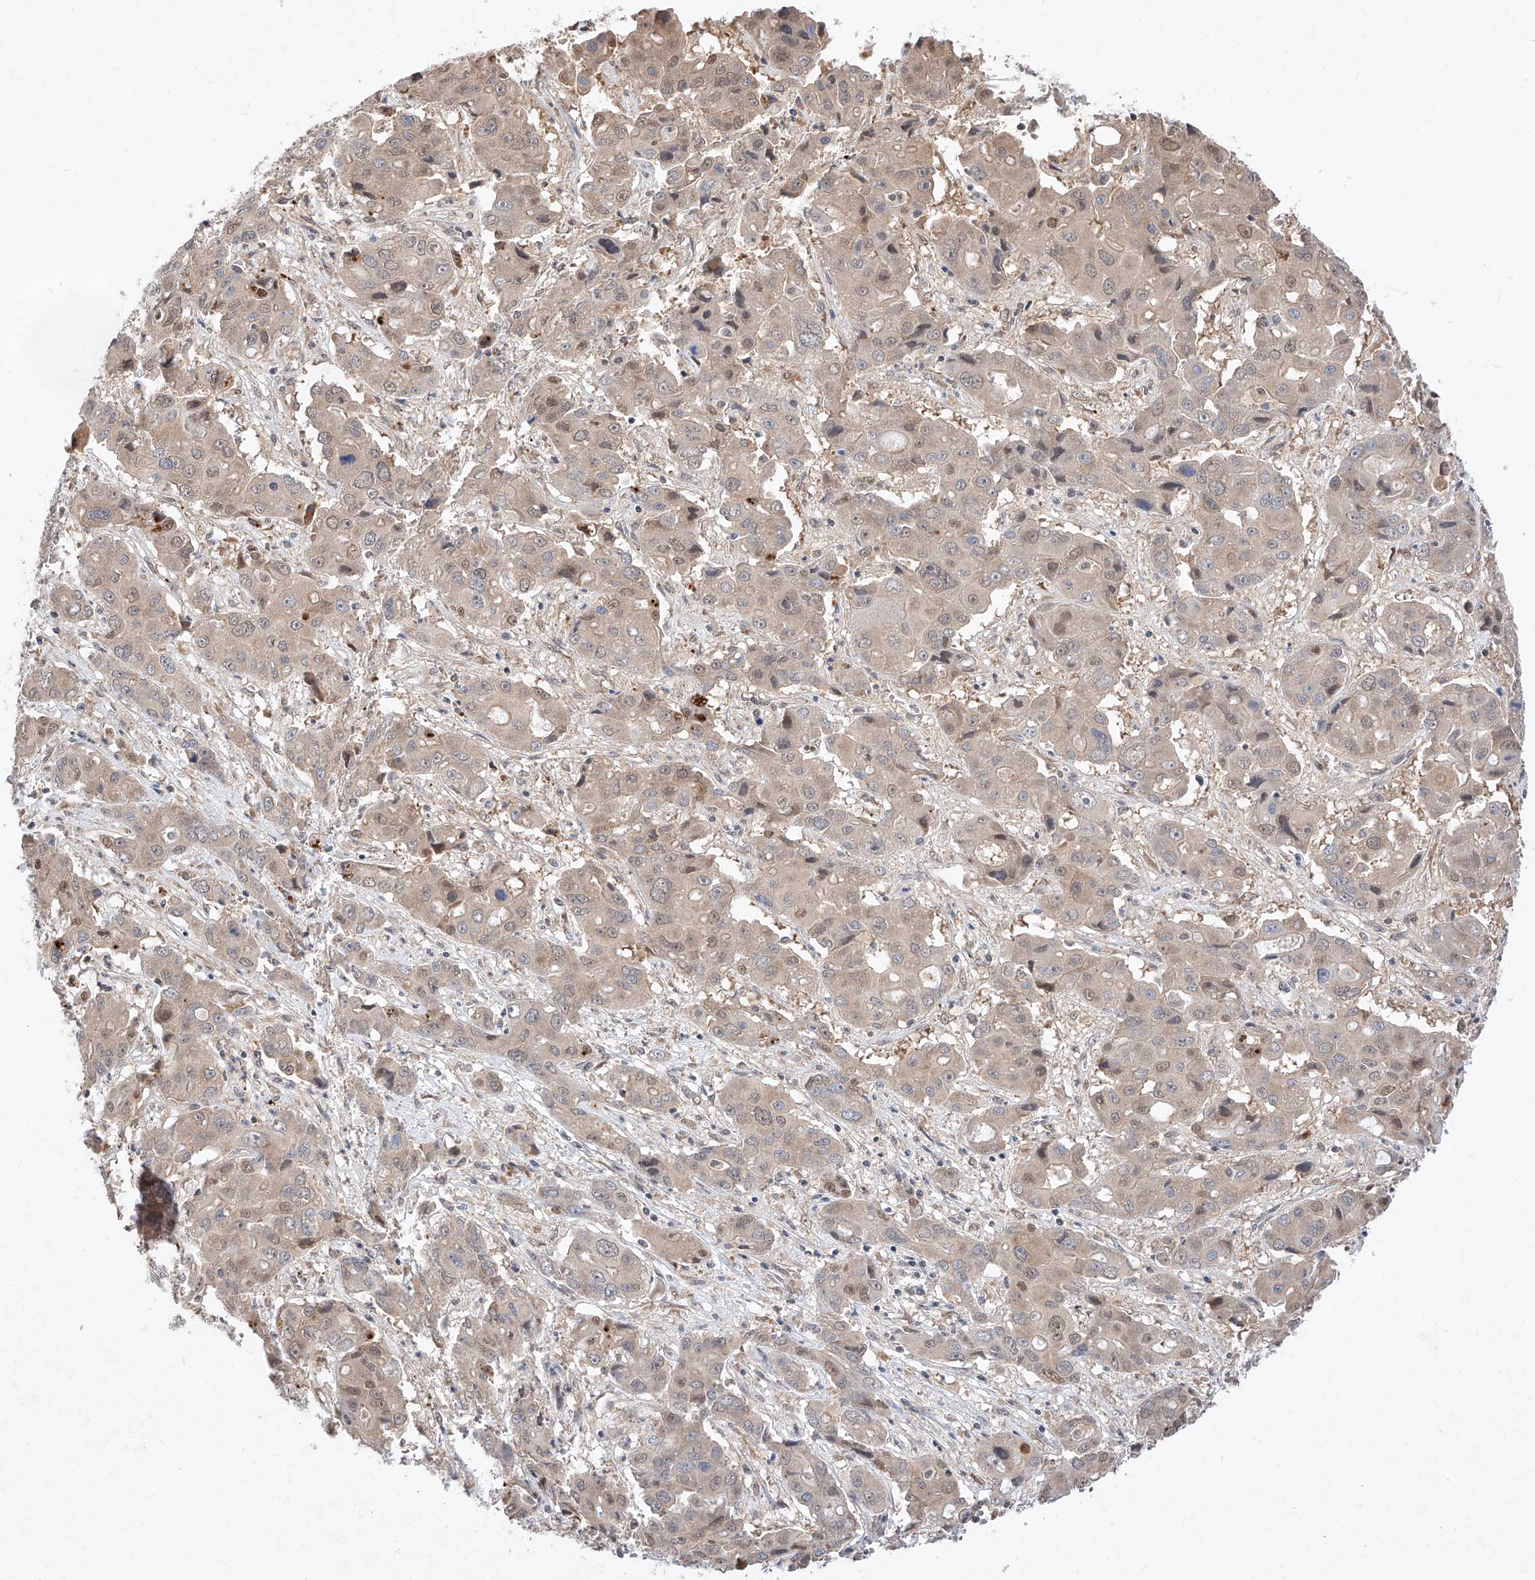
{"staining": {"intensity": "weak", "quantity": ">75%", "location": "cytoplasmic/membranous,nuclear"}, "tissue": "liver cancer", "cell_type": "Tumor cells", "image_type": "cancer", "snomed": [{"axis": "morphology", "description": "Cholangiocarcinoma"}, {"axis": "topography", "description": "Liver"}], "caption": "A high-resolution micrograph shows IHC staining of liver cancer (cholangiocarcinoma), which displays weak cytoplasmic/membranous and nuclear expression in approximately >75% of tumor cells.", "gene": "ZSCAN4", "patient": {"sex": "male", "age": 67}}